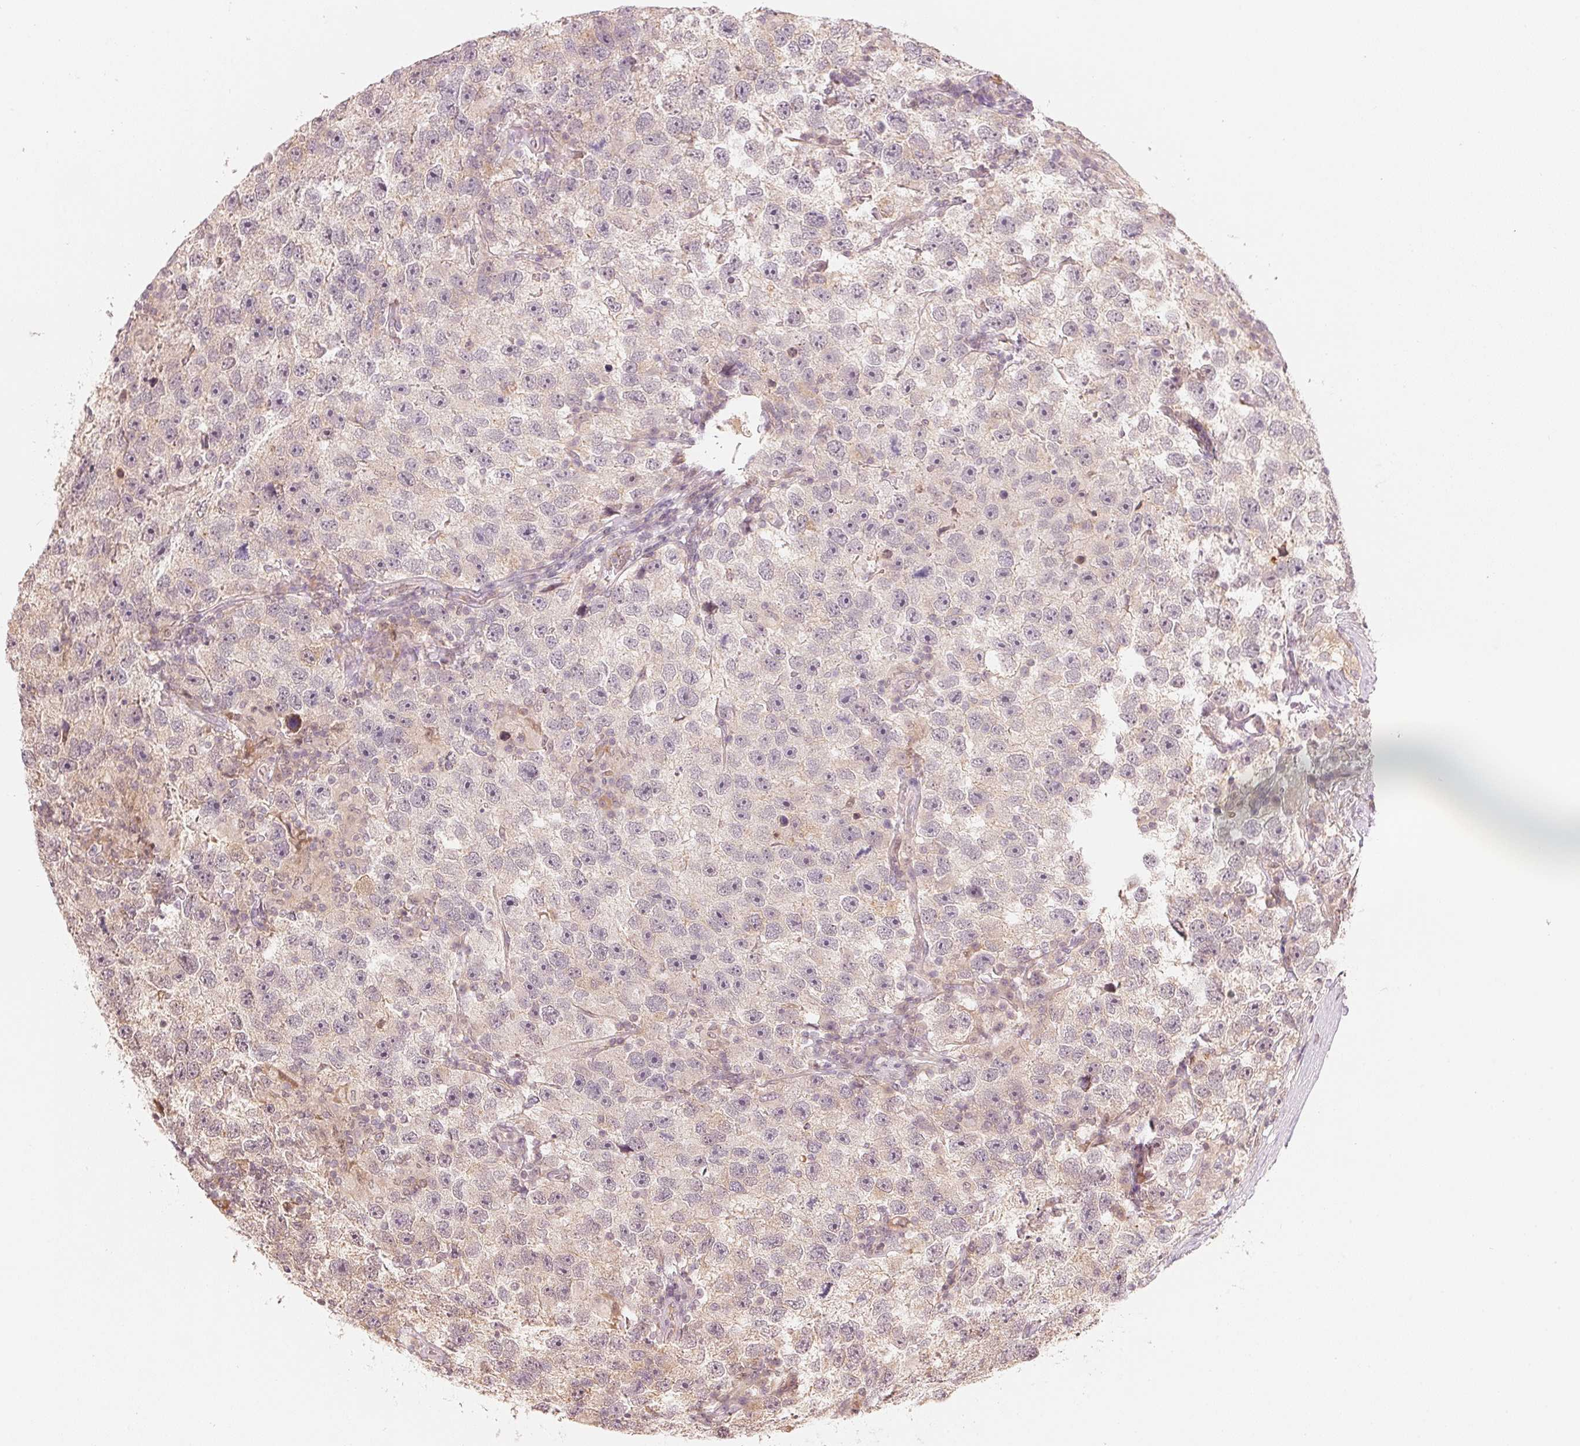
{"staining": {"intensity": "negative", "quantity": "none", "location": "none"}, "tissue": "testis cancer", "cell_type": "Tumor cells", "image_type": "cancer", "snomed": [{"axis": "morphology", "description": "Seminoma, NOS"}, {"axis": "topography", "description": "Testis"}], "caption": "Immunohistochemistry image of neoplastic tissue: testis cancer (seminoma) stained with DAB (3,3'-diaminobenzidine) exhibits no significant protein positivity in tumor cells. (Stains: DAB immunohistochemistry (IHC) with hematoxylin counter stain, Microscopy: brightfield microscopy at high magnification).", "gene": "PRKN", "patient": {"sex": "male", "age": 26}}